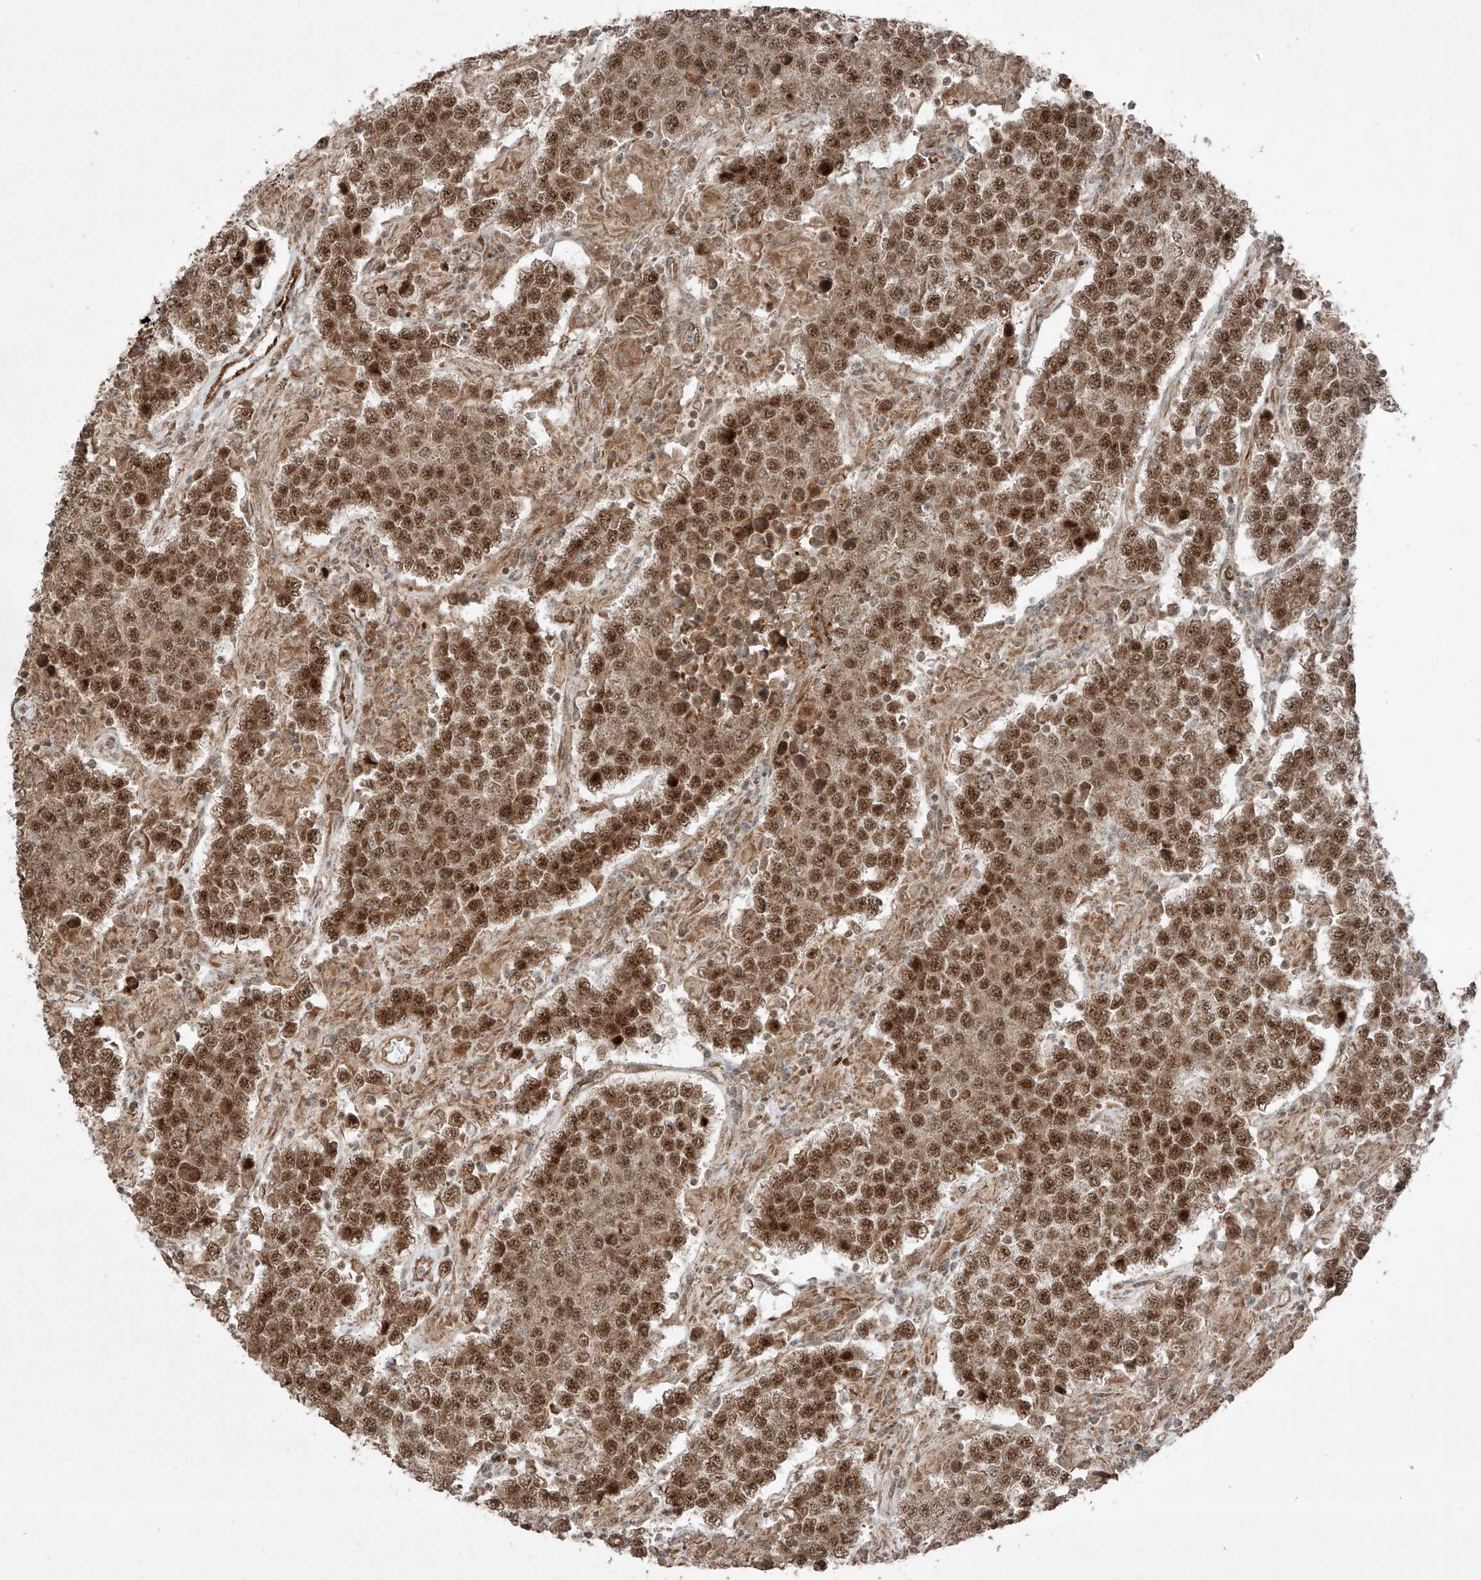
{"staining": {"intensity": "strong", "quantity": ">75%", "location": "nuclear"}, "tissue": "testis cancer", "cell_type": "Tumor cells", "image_type": "cancer", "snomed": [{"axis": "morphology", "description": "Normal tissue, NOS"}, {"axis": "morphology", "description": "Urothelial carcinoma, High grade"}, {"axis": "morphology", "description": "Seminoma, NOS"}, {"axis": "morphology", "description": "Carcinoma, Embryonal, NOS"}, {"axis": "topography", "description": "Urinary bladder"}, {"axis": "topography", "description": "Testis"}], "caption": "IHC of testis cancer exhibits high levels of strong nuclear staining in approximately >75% of tumor cells.", "gene": "ZNF620", "patient": {"sex": "male", "age": 41}}